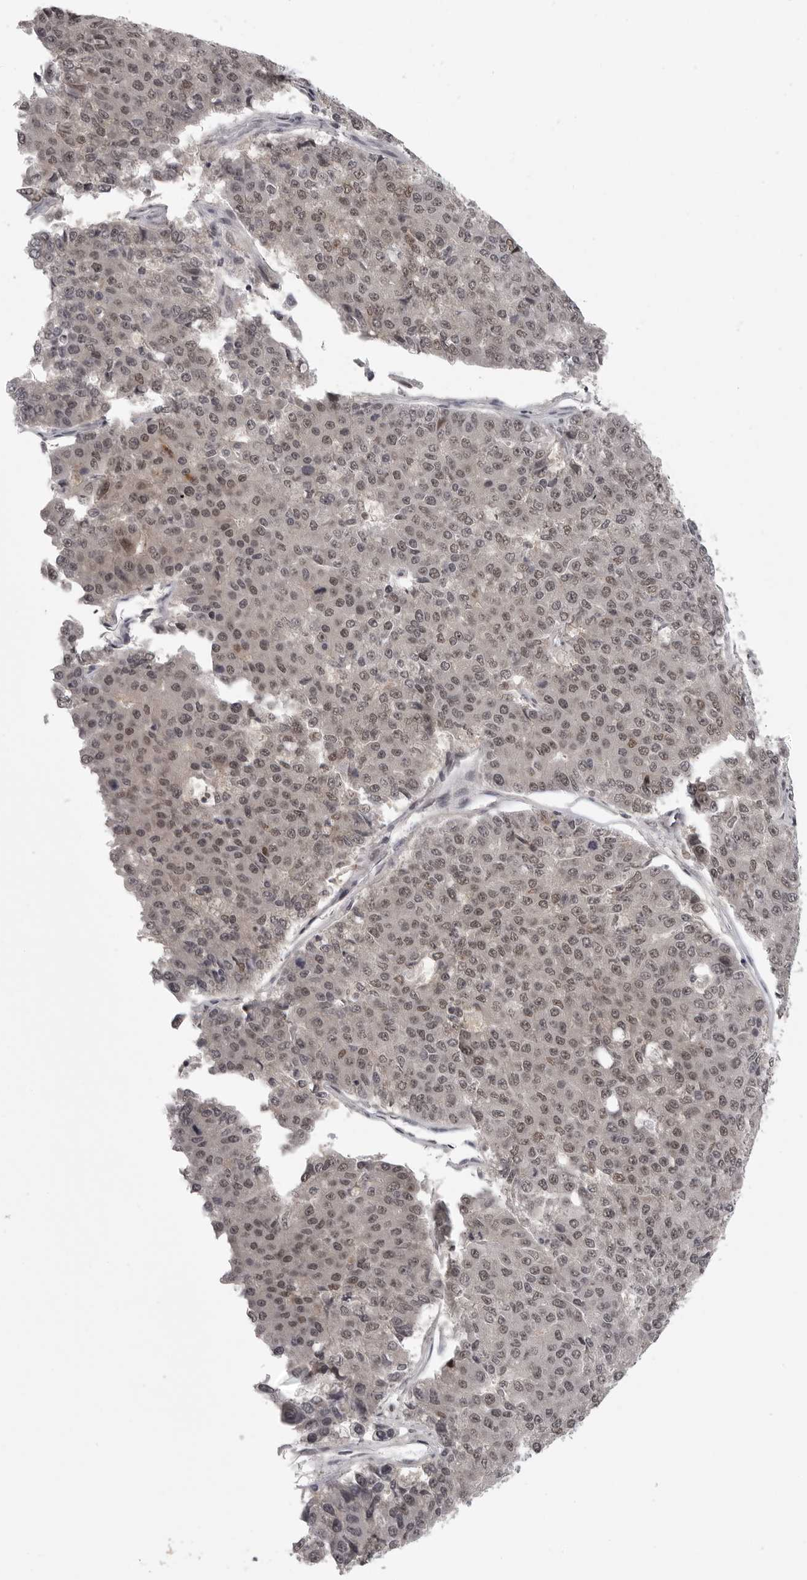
{"staining": {"intensity": "weak", "quantity": ">75%", "location": "nuclear"}, "tissue": "pancreatic cancer", "cell_type": "Tumor cells", "image_type": "cancer", "snomed": [{"axis": "morphology", "description": "Adenocarcinoma, NOS"}, {"axis": "topography", "description": "Pancreas"}], "caption": "Immunohistochemical staining of pancreatic cancer (adenocarcinoma) demonstrates low levels of weak nuclear protein positivity in approximately >75% of tumor cells. (brown staining indicates protein expression, while blue staining denotes nuclei).", "gene": "PEG3", "patient": {"sex": "male", "age": 50}}